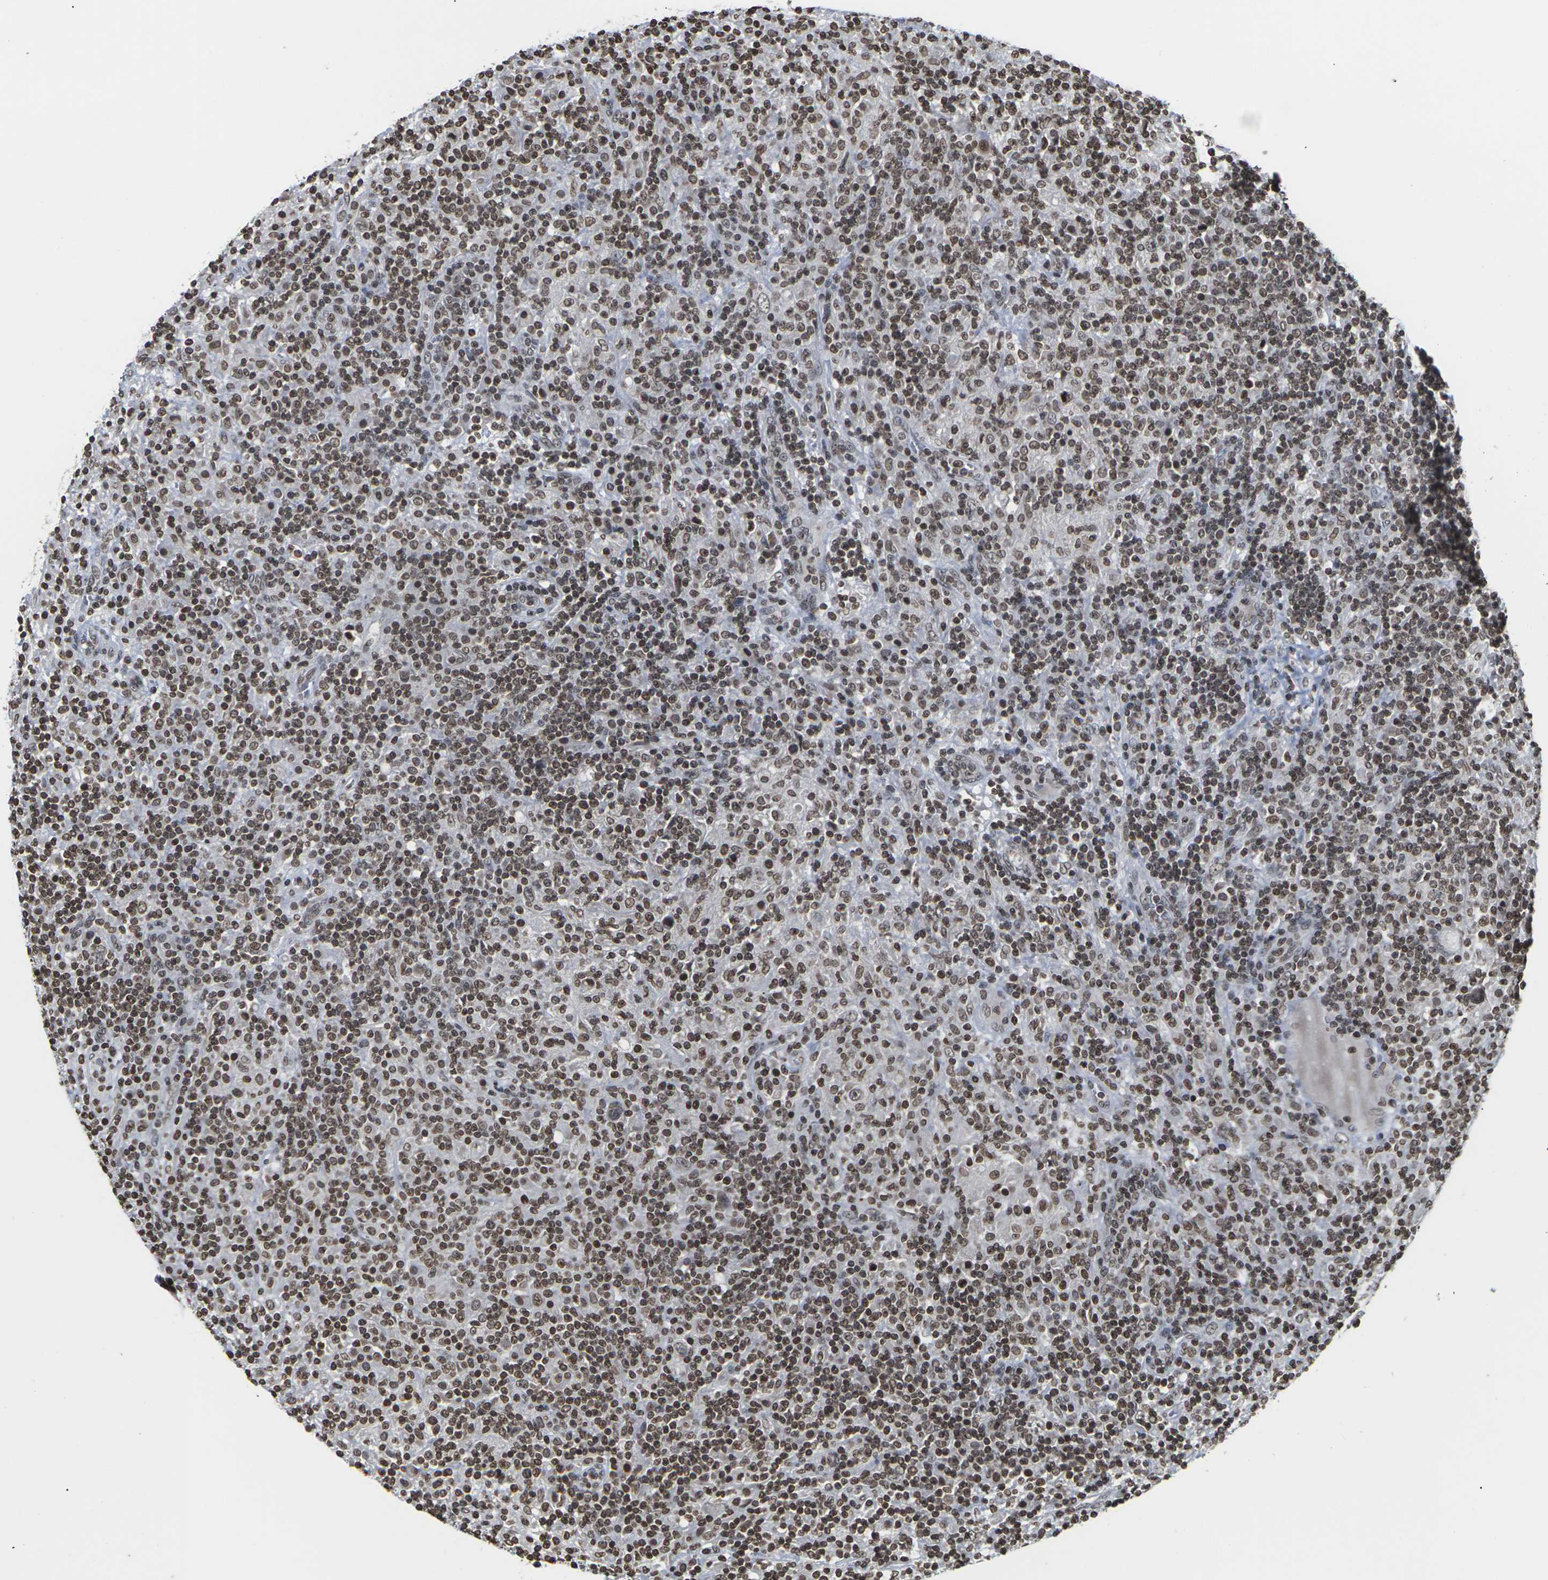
{"staining": {"intensity": "moderate", "quantity": "25%-75%", "location": "nuclear"}, "tissue": "lymphoma", "cell_type": "Tumor cells", "image_type": "cancer", "snomed": [{"axis": "morphology", "description": "Hodgkin's disease, NOS"}, {"axis": "topography", "description": "Lymph node"}], "caption": "Immunohistochemical staining of lymphoma displays medium levels of moderate nuclear expression in about 25%-75% of tumor cells.", "gene": "ETV5", "patient": {"sex": "male", "age": 70}}